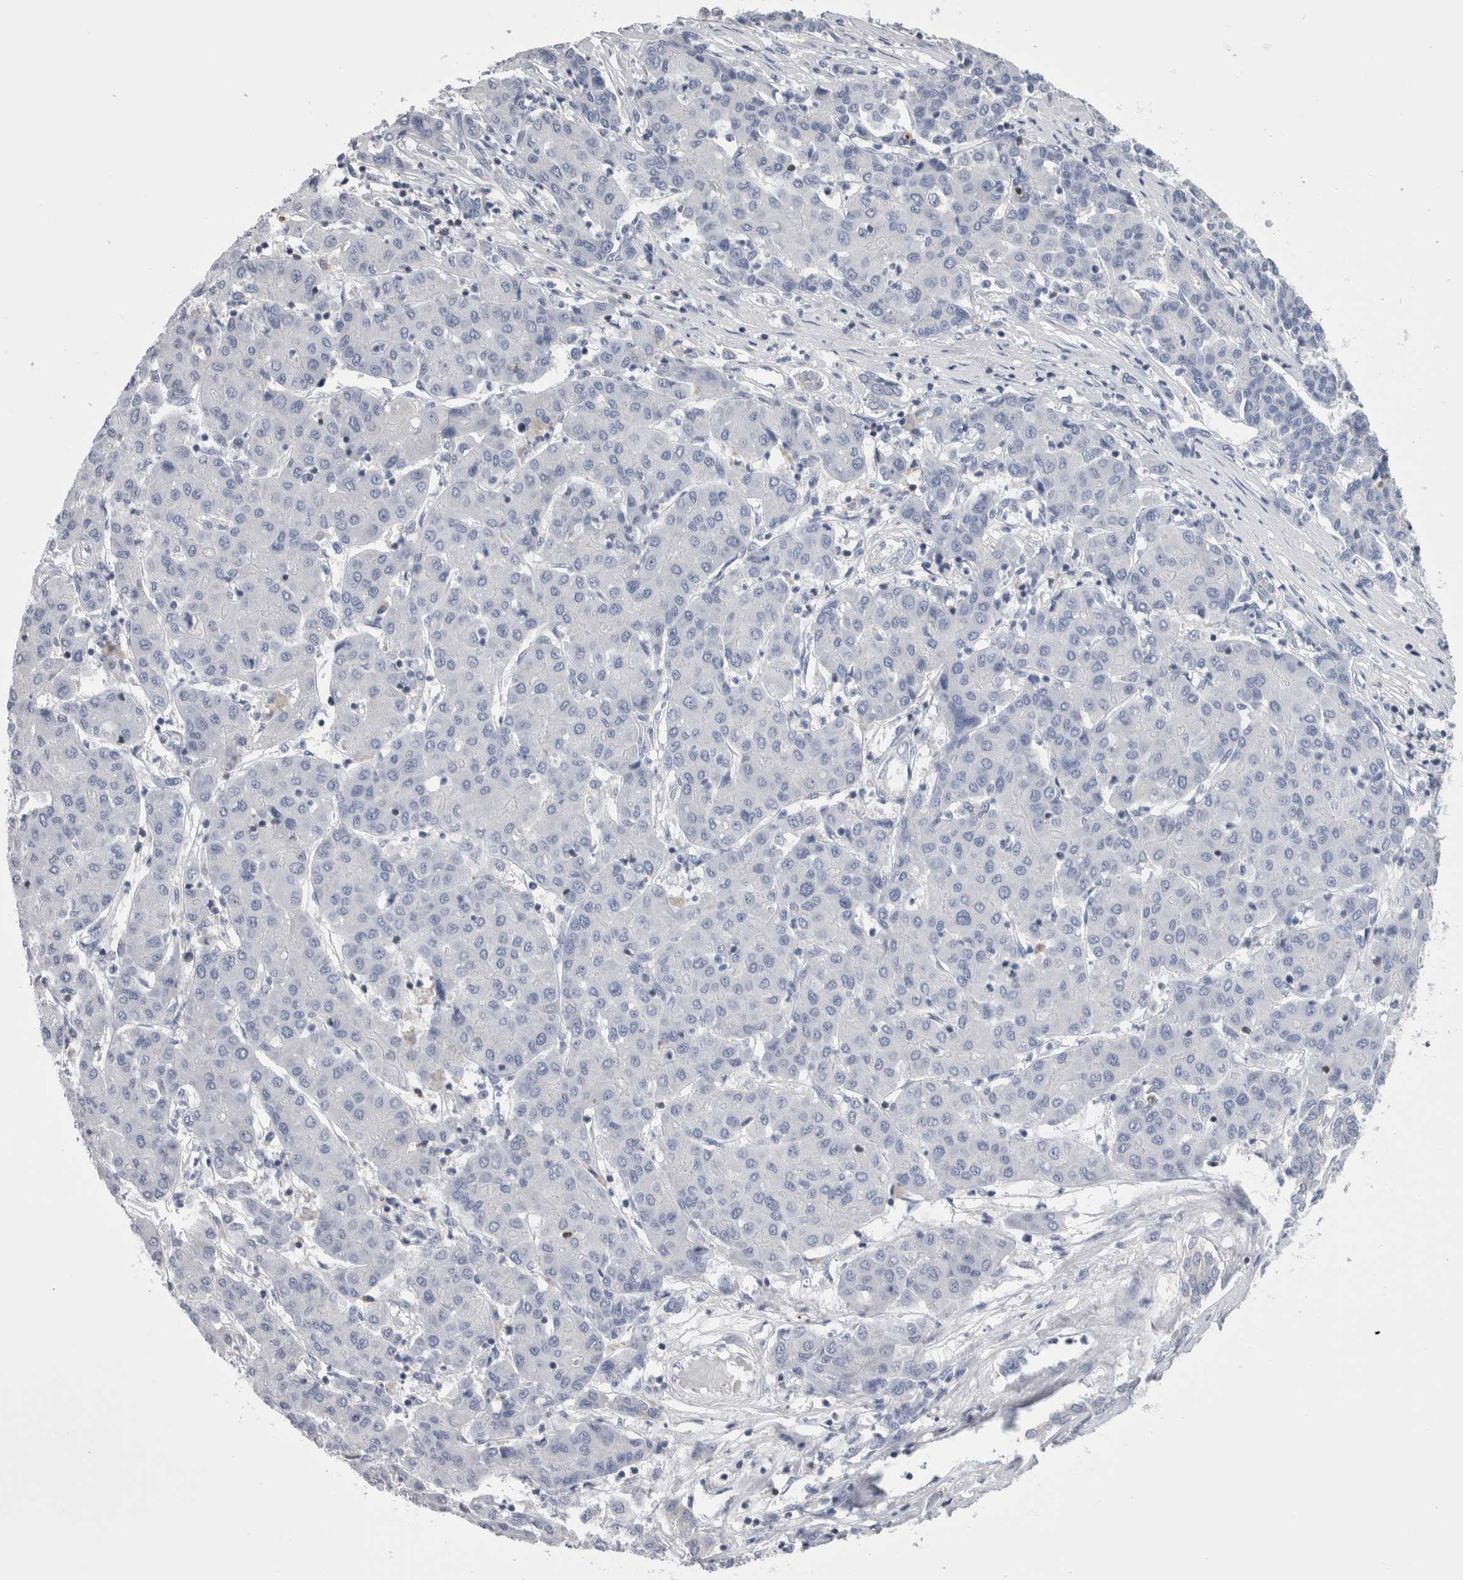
{"staining": {"intensity": "negative", "quantity": "none", "location": "none"}, "tissue": "liver cancer", "cell_type": "Tumor cells", "image_type": "cancer", "snomed": [{"axis": "morphology", "description": "Carcinoma, Hepatocellular, NOS"}, {"axis": "topography", "description": "Liver"}], "caption": "IHC micrograph of neoplastic tissue: human liver hepatocellular carcinoma stained with DAB (3,3'-diaminobenzidine) reveals no significant protein staining in tumor cells.", "gene": "DCTN6", "patient": {"sex": "male", "age": 65}}